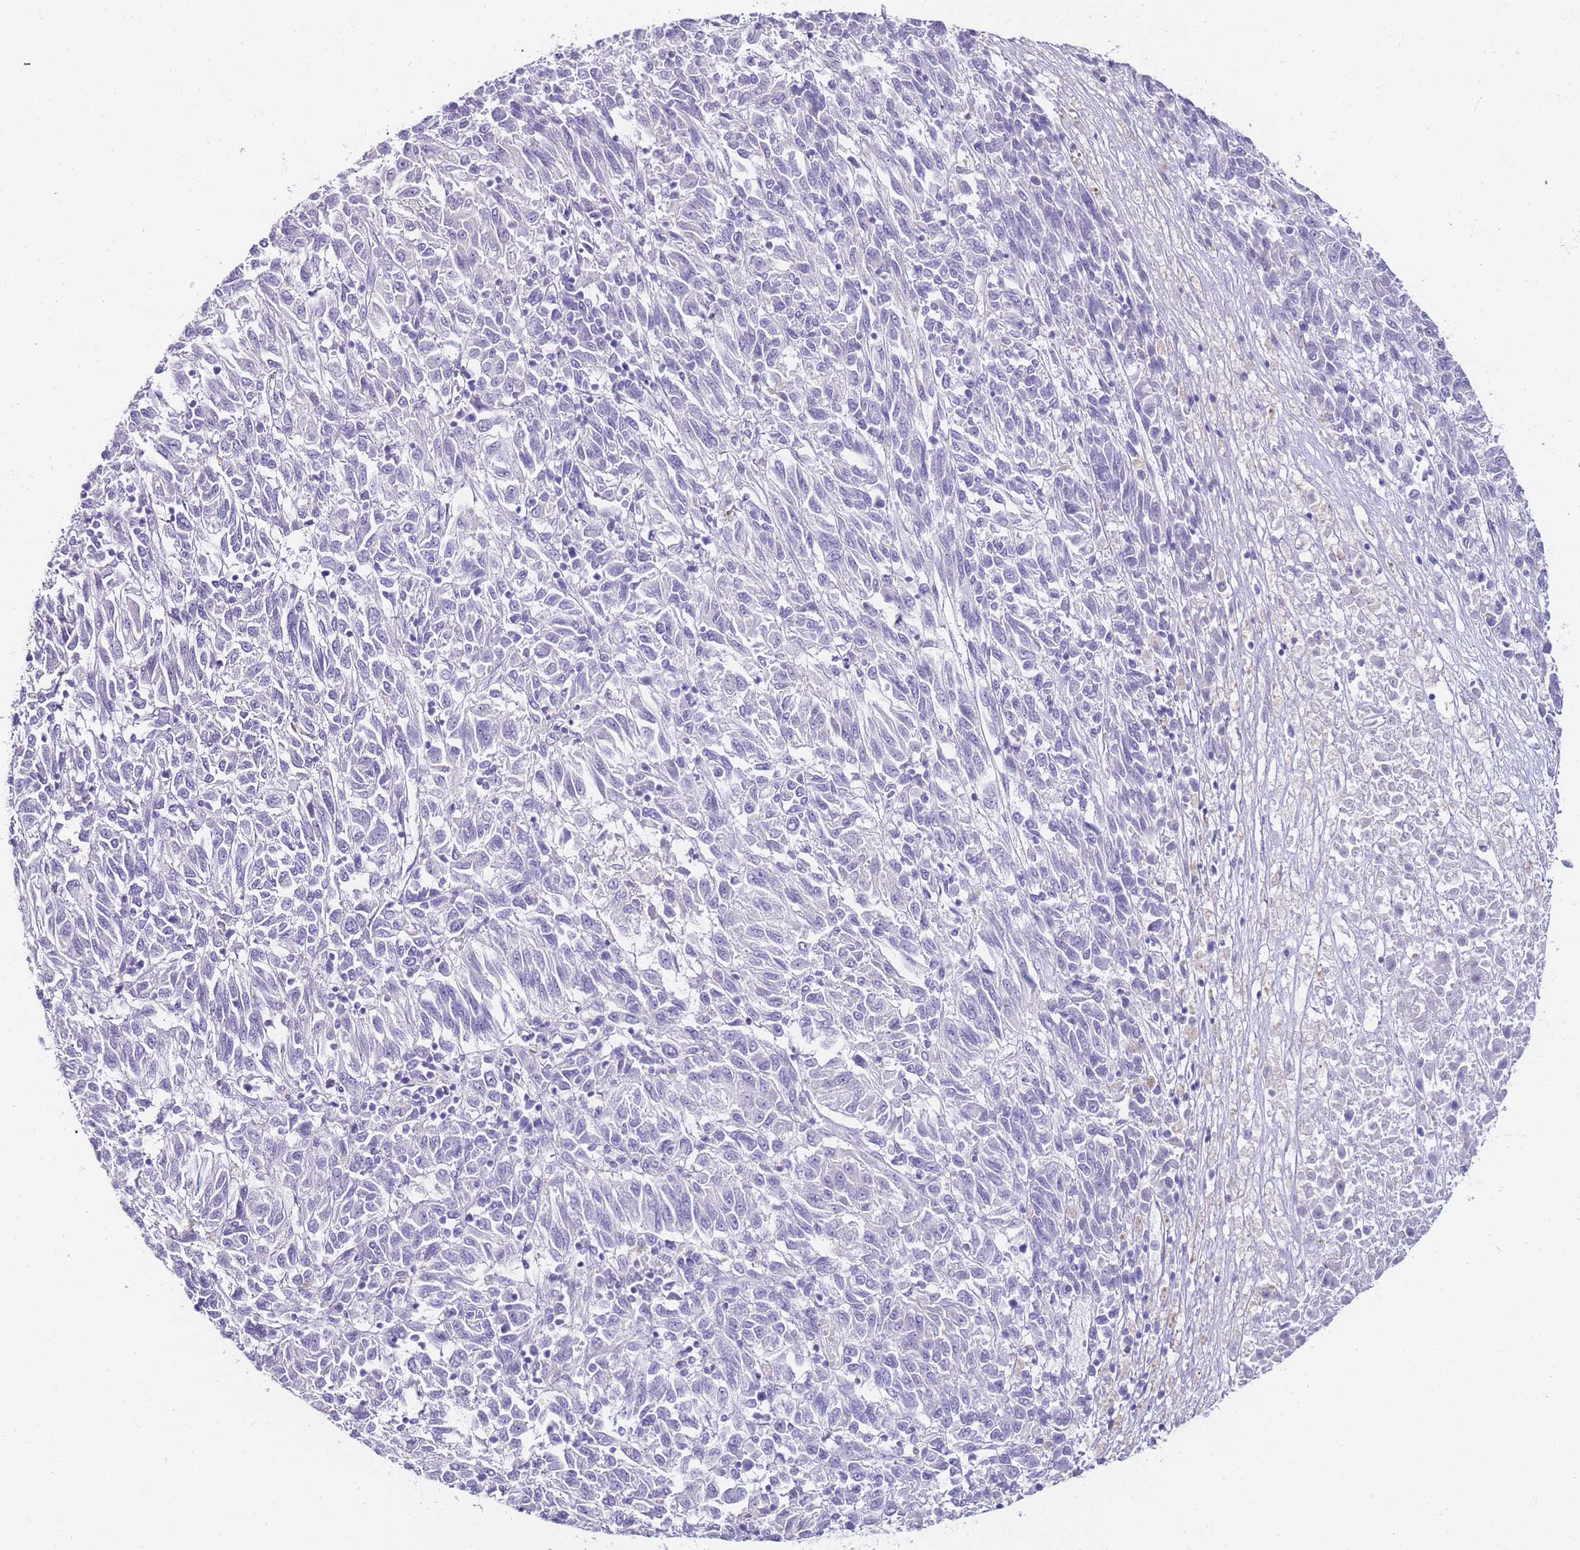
{"staining": {"intensity": "negative", "quantity": "none", "location": "none"}, "tissue": "melanoma", "cell_type": "Tumor cells", "image_type": "cancer", "snomed": [{"axis": "morphology", "description": "Malignant melanoma, Metastatic site"}, {"axis": "topography", "description": "Lung"}], "caption": "Malignant melanoma (metastatic site) was stained to show a protein in brown. There is no significant staining in tumor cells. Nuclei are stained in blue.", "gene": "DPP4", "patient": {"sex": "male", "age": 64}}